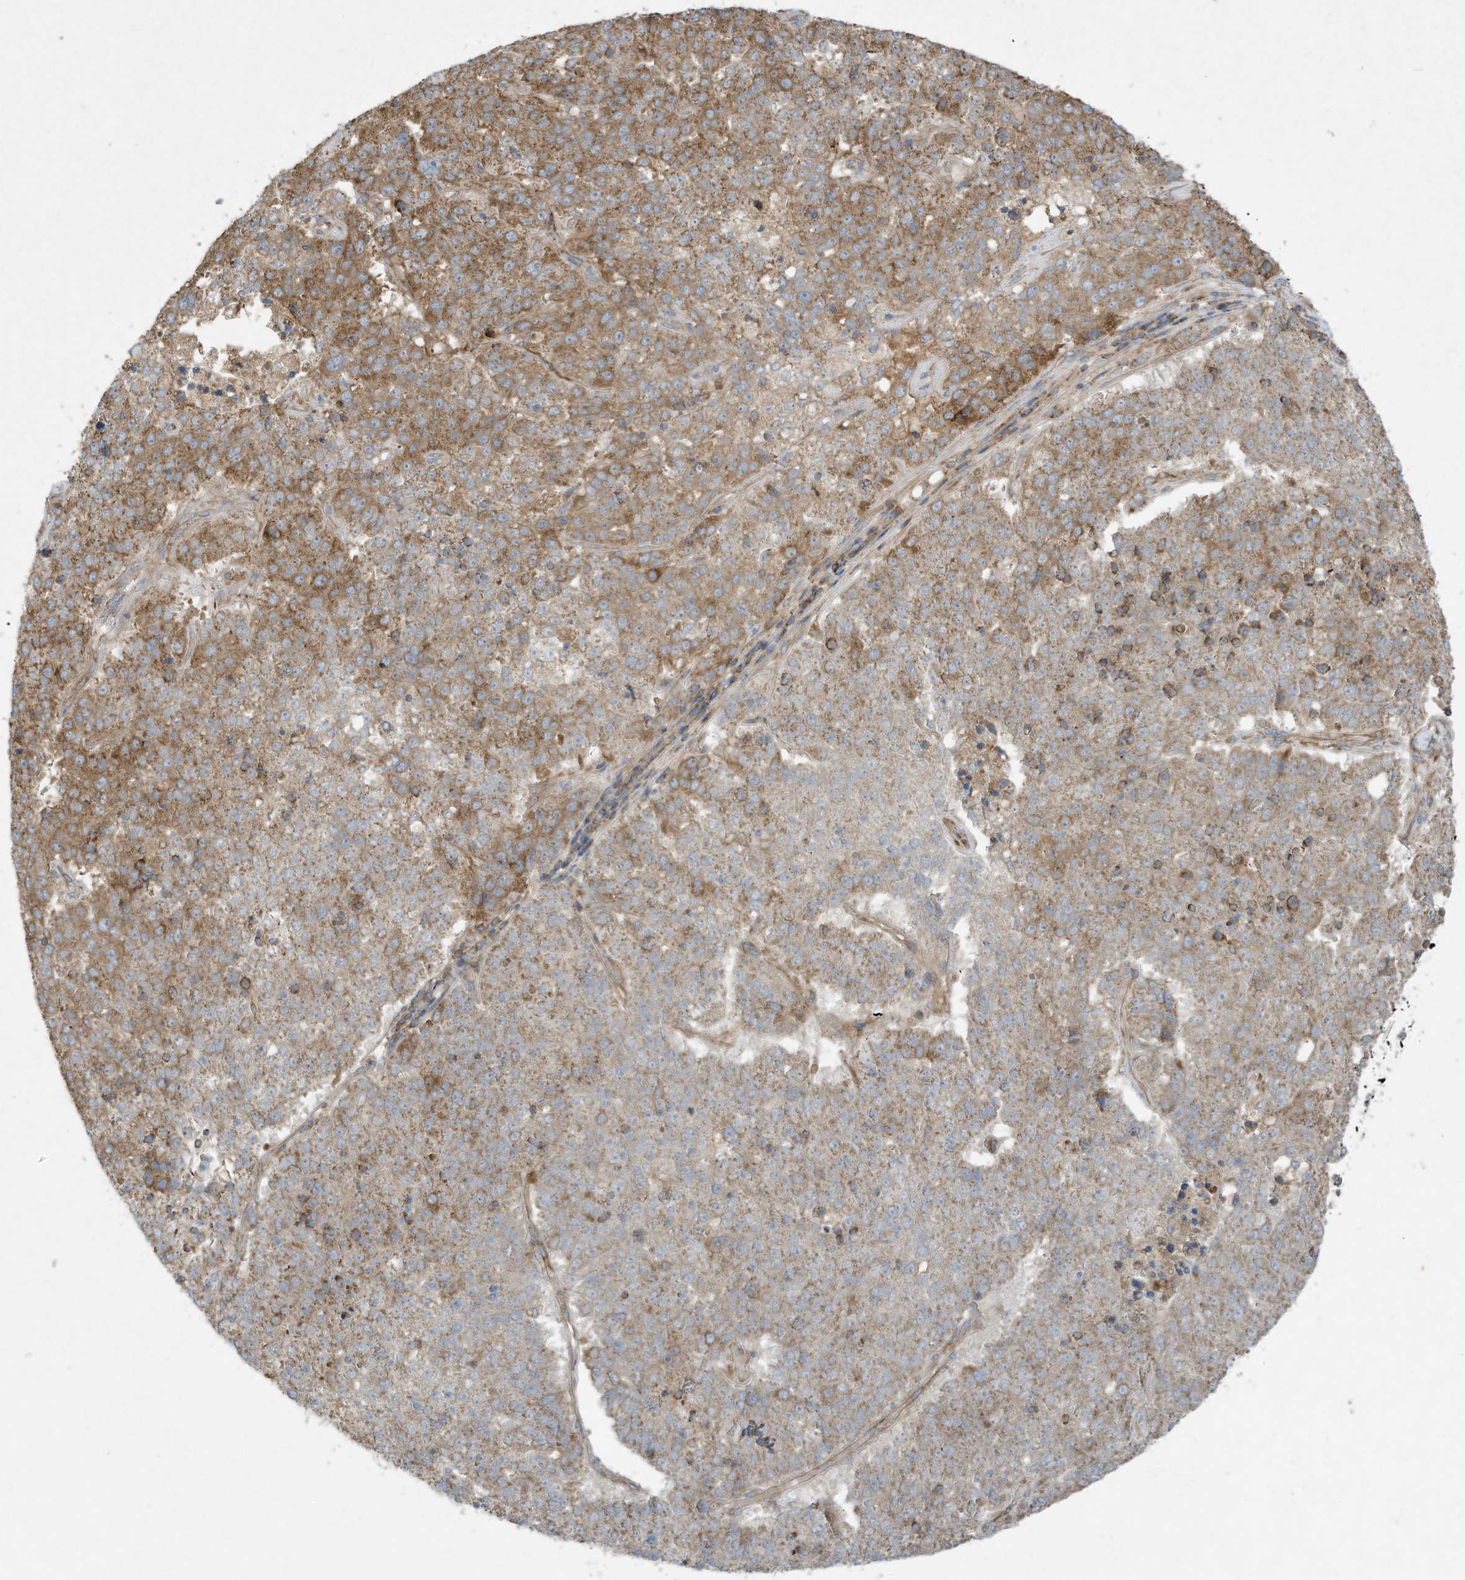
{"staining": {"intensity": "moderate", "quantity": "25%-75%", "location": "cytoplasmic/membranous"}, "tissue": "pancreatic cancer", "cell_type": "Tumor cells", "image_type": "cancer", "snomed": [{"axis": "morphology", "description": "Adenocarcinoma, NOS"}, {"axis": "topography", "description": "Pancreas"}], "caption": "Immunohistochemistry (DAB (3,3'-diaminobenzidine)) staining of pancreatic cancer exhibits moderate cytoplasmic/membranous protein expression in approximately 25%-75% of tumor cells.", "gene": "SYNJ2", "patient": {"sex": "female", "age": 61}}